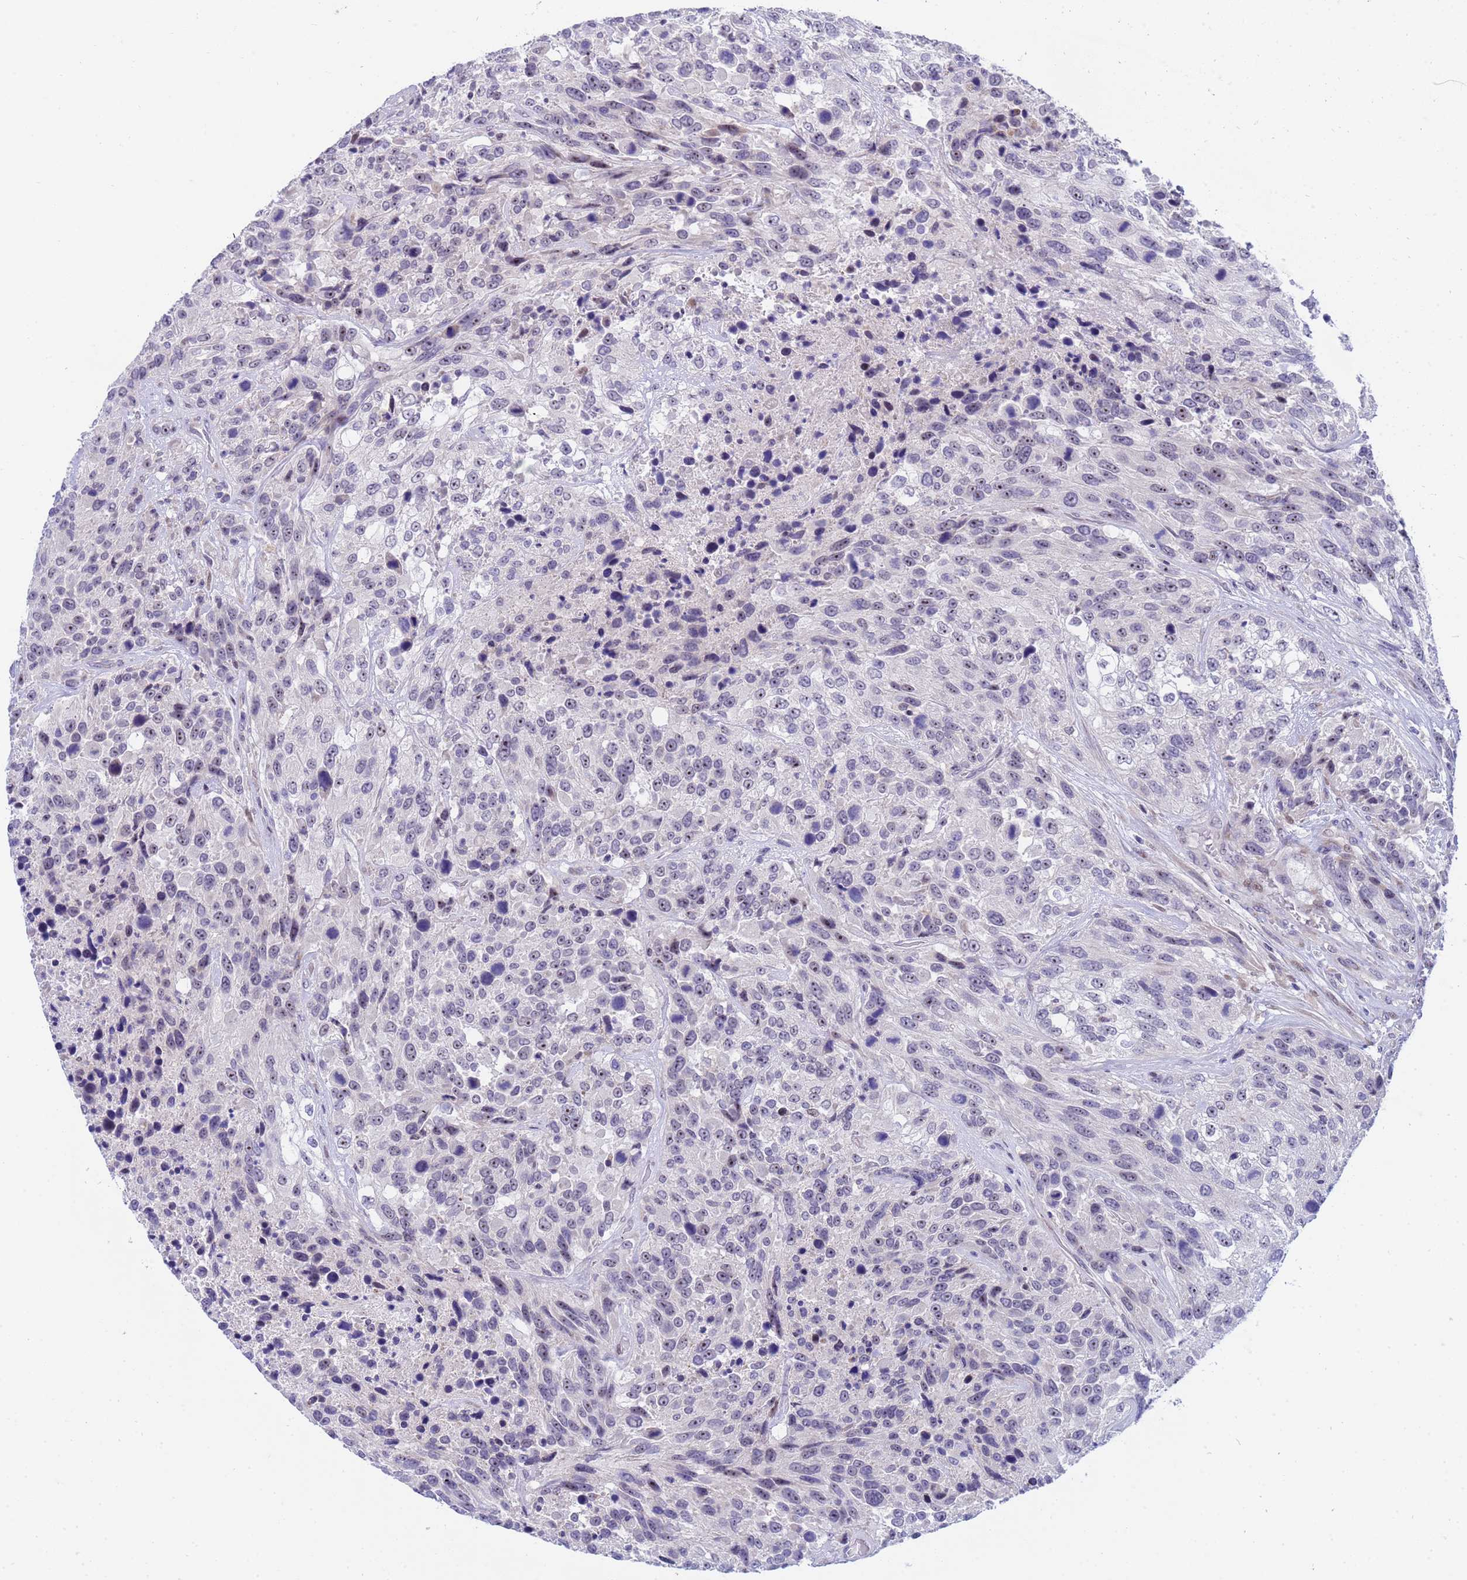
{"staining": {"intensity": "moderate", "quantity": "25%-75%", "location": "nuclear"}, "tissue": "urothelial cancer", "cell_type": "Tumor cells", "image_type": "cancer", "snomed": [{"axis": "morphology", "description": "Urothelial carcinoma, High grade"}, {"axis": "topography", "description": "Urinary bladder"}], "caption": "Urothelial carcinoma (high-grade) stained with a brown dye shows moderate nuclear positive positivity in approximately 25%-75% of tumor cells.", "gene": "LRATD1", "patient": {"sex": "female", "age": 70}}